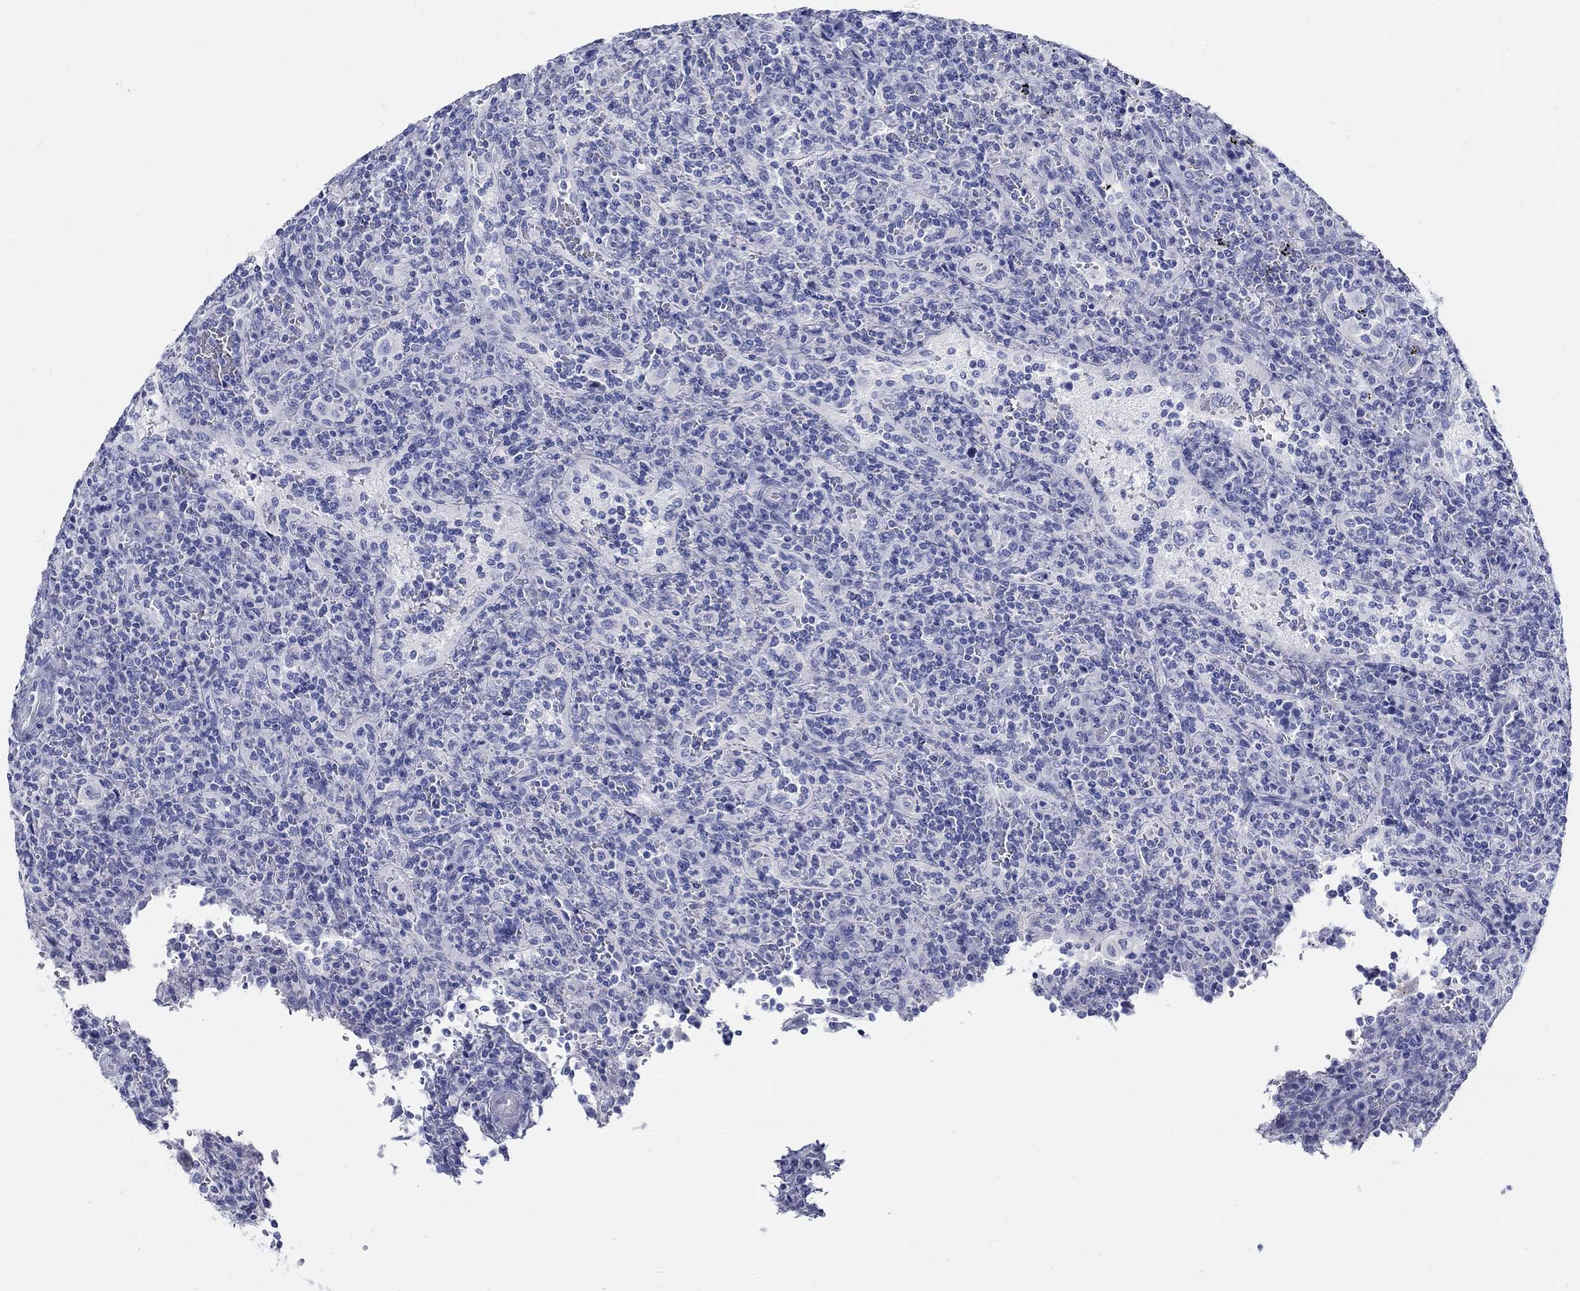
{"staining": {"intensity": "negative", "quantity": "none", "location": "none"}, "tissue": "lymphoma", "cell_type": "Tumor cells", "image_type": "cancer", "snomed": [{"axis": "morphology", "description": "Malignant lymphoma, non-Hodgkin's type, Low grade"}, {"axis": "topography", "description": "Spleen"}], "caption": "The micrograph shows no staining of tumor cells in malignant lymphoma, non-Hodgkin's type (low-grade). The staining was performed using DAB (3,3'-diaminobenzidine) to visualize the protein expression in brown, while the nuclei were stained in blue with hematoxylin (Magnification: 20x).", "gene": "CRYGS", "patient": {"sex": "male", "age": 62}}